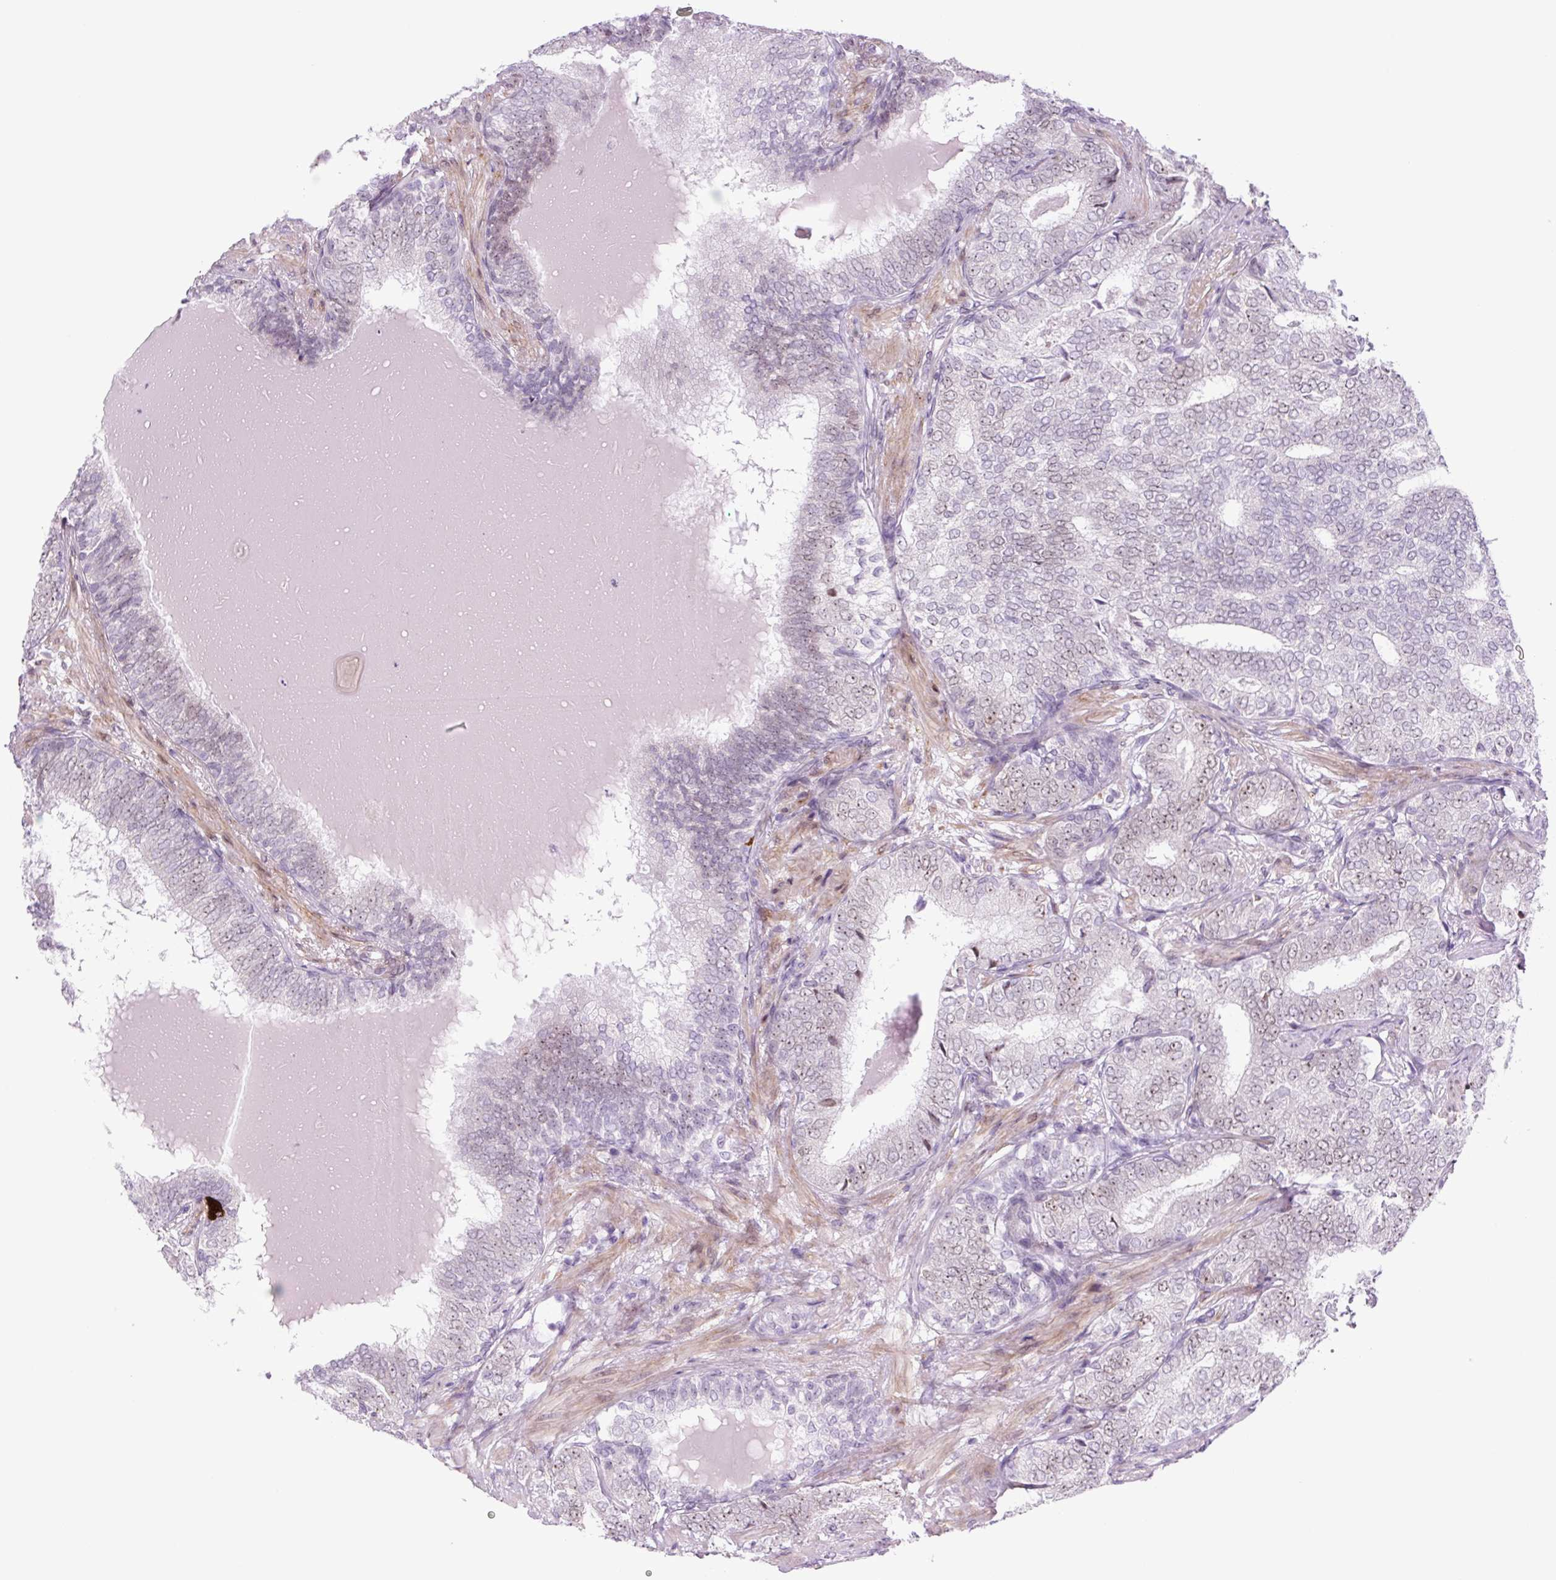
{"staining": {"intensity": "weak", "quantity": "25%-75%", "location": "nuclear"}, "tissue": "prostate cancer", "cell_type": "Tumor cells", "image_type": "cancer", "snomed": [{"axis": "morphology", "description": "Adenocarcinoma, High grade"}, {"axis": "topography", "description": "Prostate"}], "caption": "A brown stain labels weak nuclear expression of a protein in human prostate high-grade adenocarcinoma tumor cells.", "gene": "RRS1", "patient": {"sex": "male", "age": 72}}